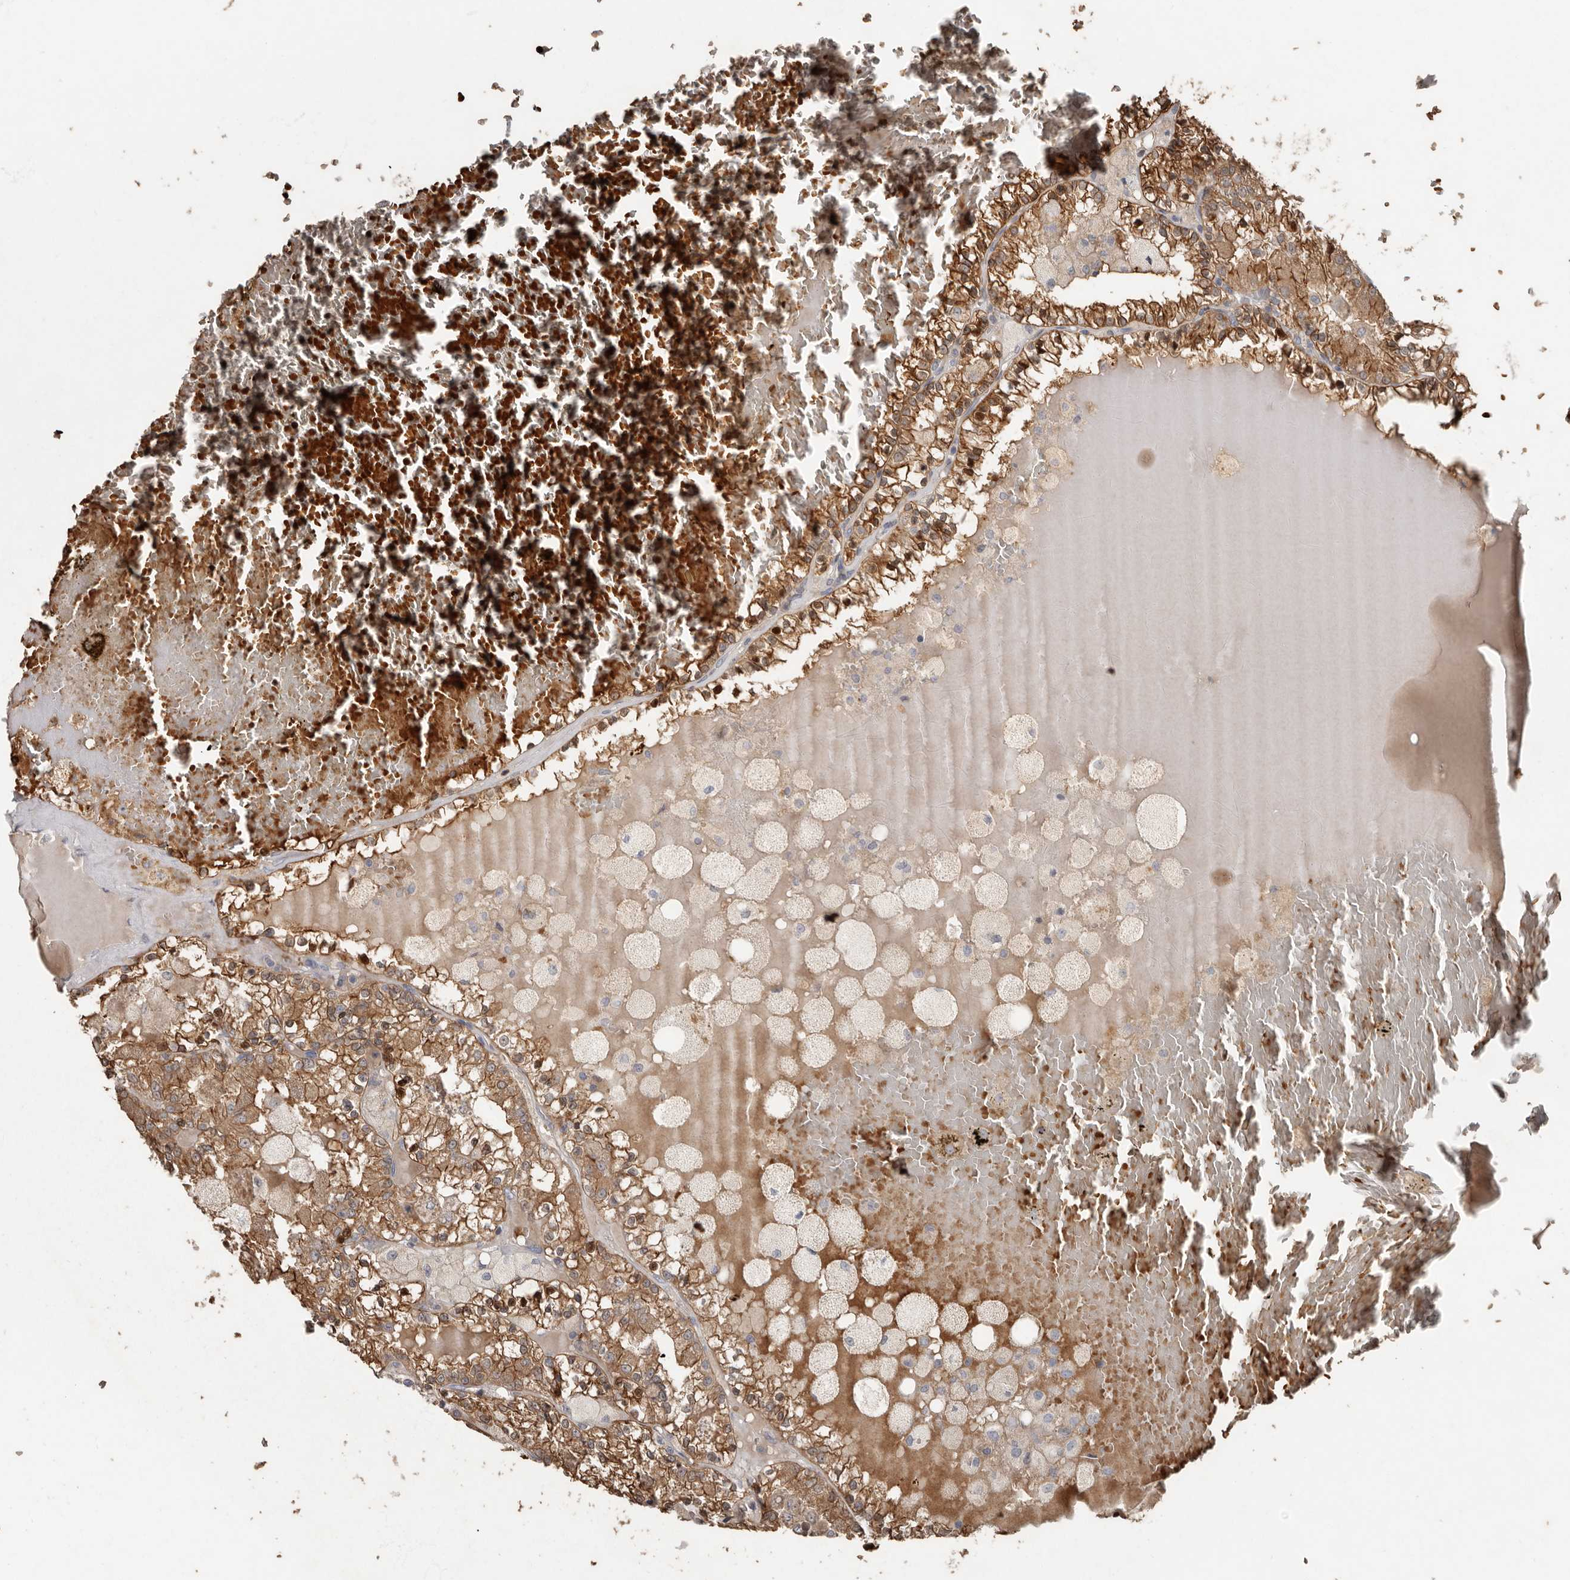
{"staining": {"intensity": "moderate", "quantity": ">75%", "location": "cytoplasmic/membranous,nuclear"}, "tissue": "renal cancer", "cell_type": "Tumor cells", "image_type": "cancer", "snomed": [{"axis": "morphology", "description": "Adenocarcinoma, NOS"}, {"axis": "topography", "description": "Kidney"}], "caption": "Immunohistochemical staining of adenocarcinoma (renal) reveals medium levels of moderate cytoplasmic/membranous and nuclear staining in approximately >75% of tumor cells.", "gene": "KIF26B", "patient": {"sex": "female", "age": 56}}